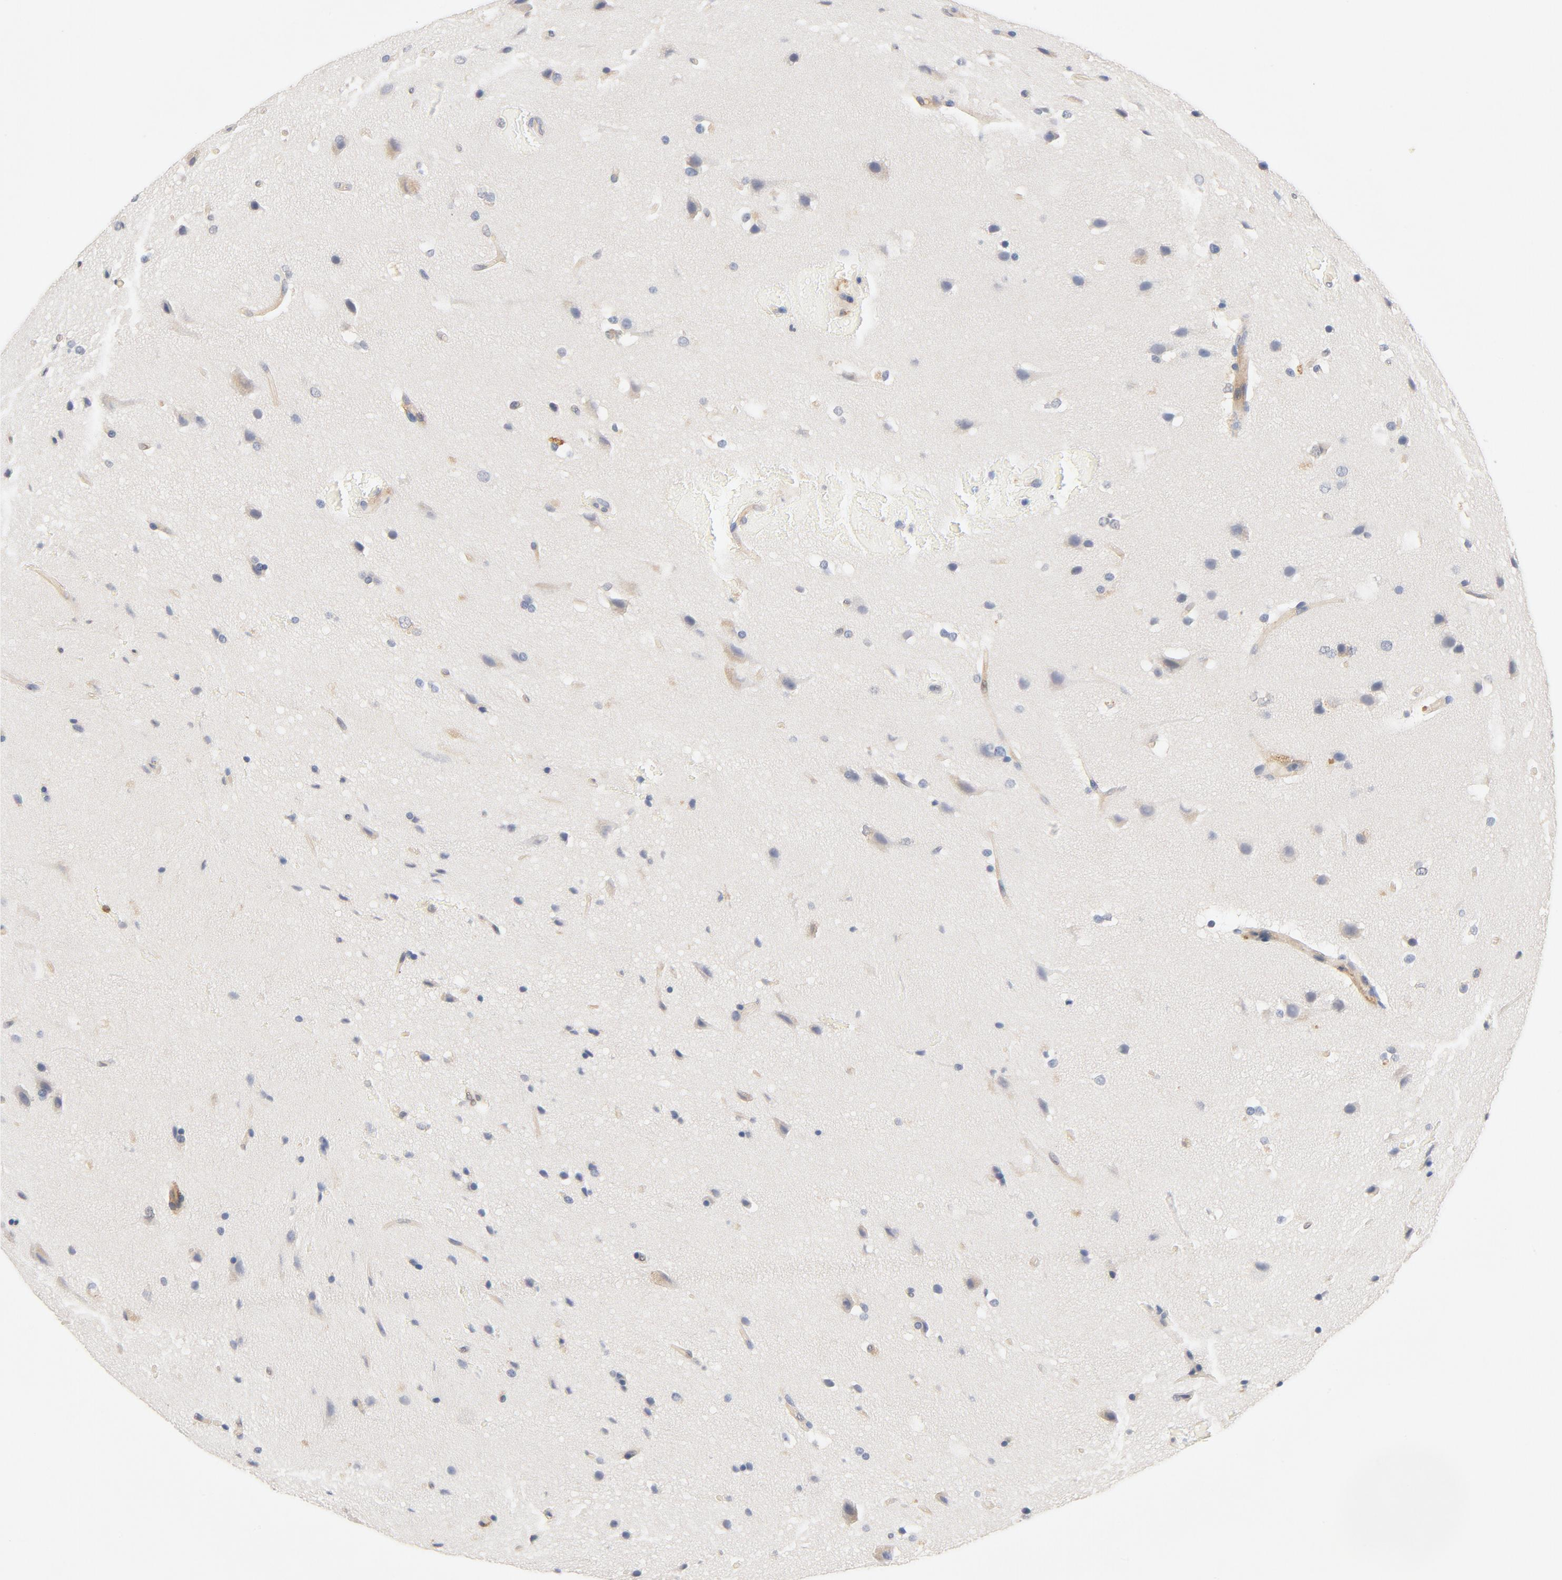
{"staining": {"intensity": "weak", "quantity": "25%-75%", "location": "cytoplasmic/membranous"}, "tissue": "glioma", "cell_type": "Tumor cells", "image_type": "cancer", "snomed": [{"axis": "morphology", "description": "Glioma, malignant, Low grade"}, {"axis": "topography", "description": "Cerebral cortex"}], "caption": "Malignant low-grade glioma was stained to show a protein in brown. There is low levels of weak cytoplasmic/membranous staining in approximately 25%-75% of tumor cells.", "gene": "STAT1", "patient": {"sex": "female", "age": 47}}